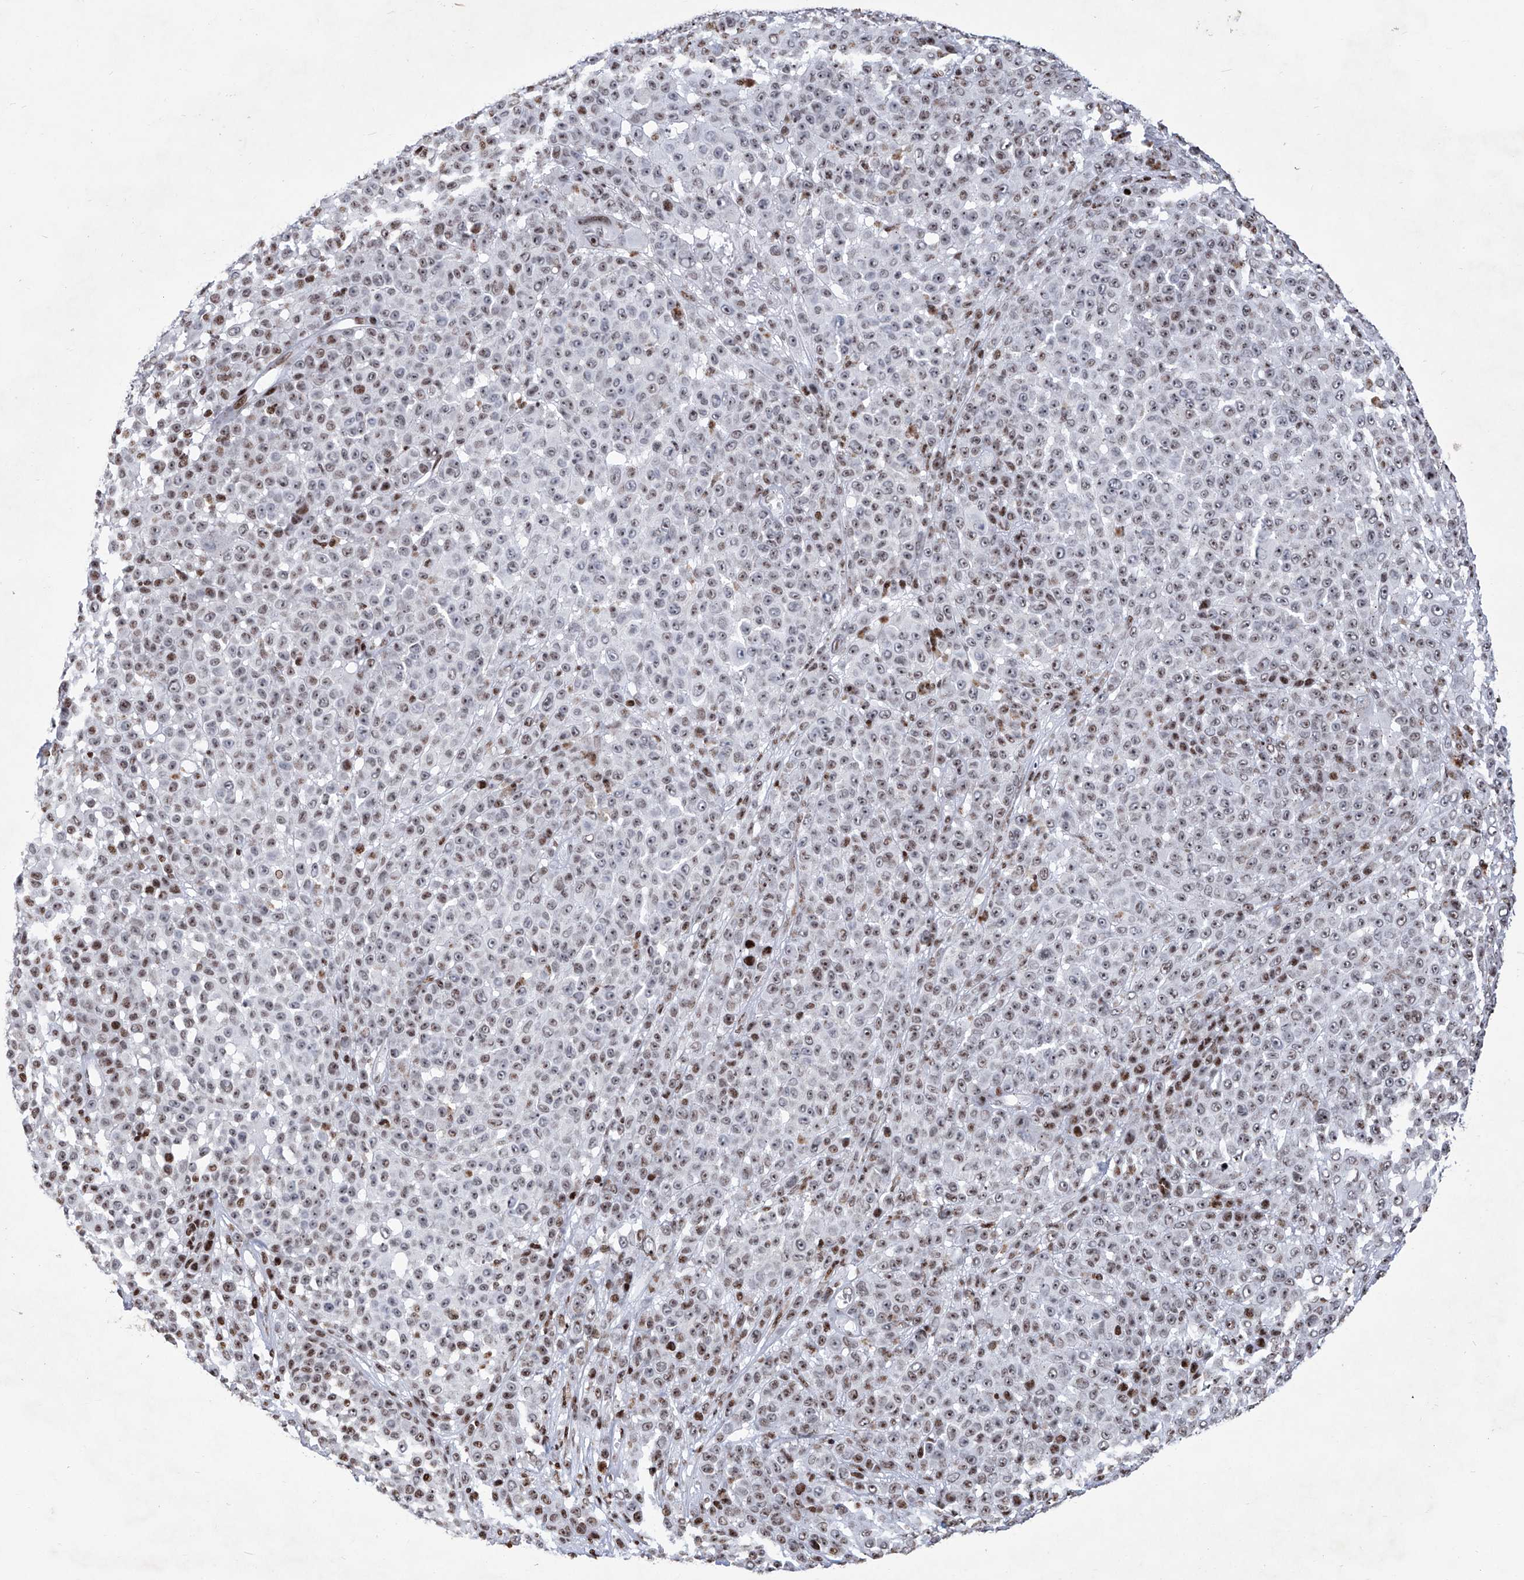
{"staining": {"intensity": "moderate", "quantity": "25%-75%", "location": "nuclear"}, "tissue": "melanoma", "cell_type": "Tumor cells", "image_type": "cancer", "snomed": [{"axis": "morphology", "description": "Malignant melanoma, NOS"}, {"axis": "topography", "description": "Skin"}], "caption": "A micrograph of human melanoma stained for a protein demonstrates moderate nuclear brown staining in tumor cells.", "gene": "HEY2", "patient": {"sex": "female", "age": 94}}